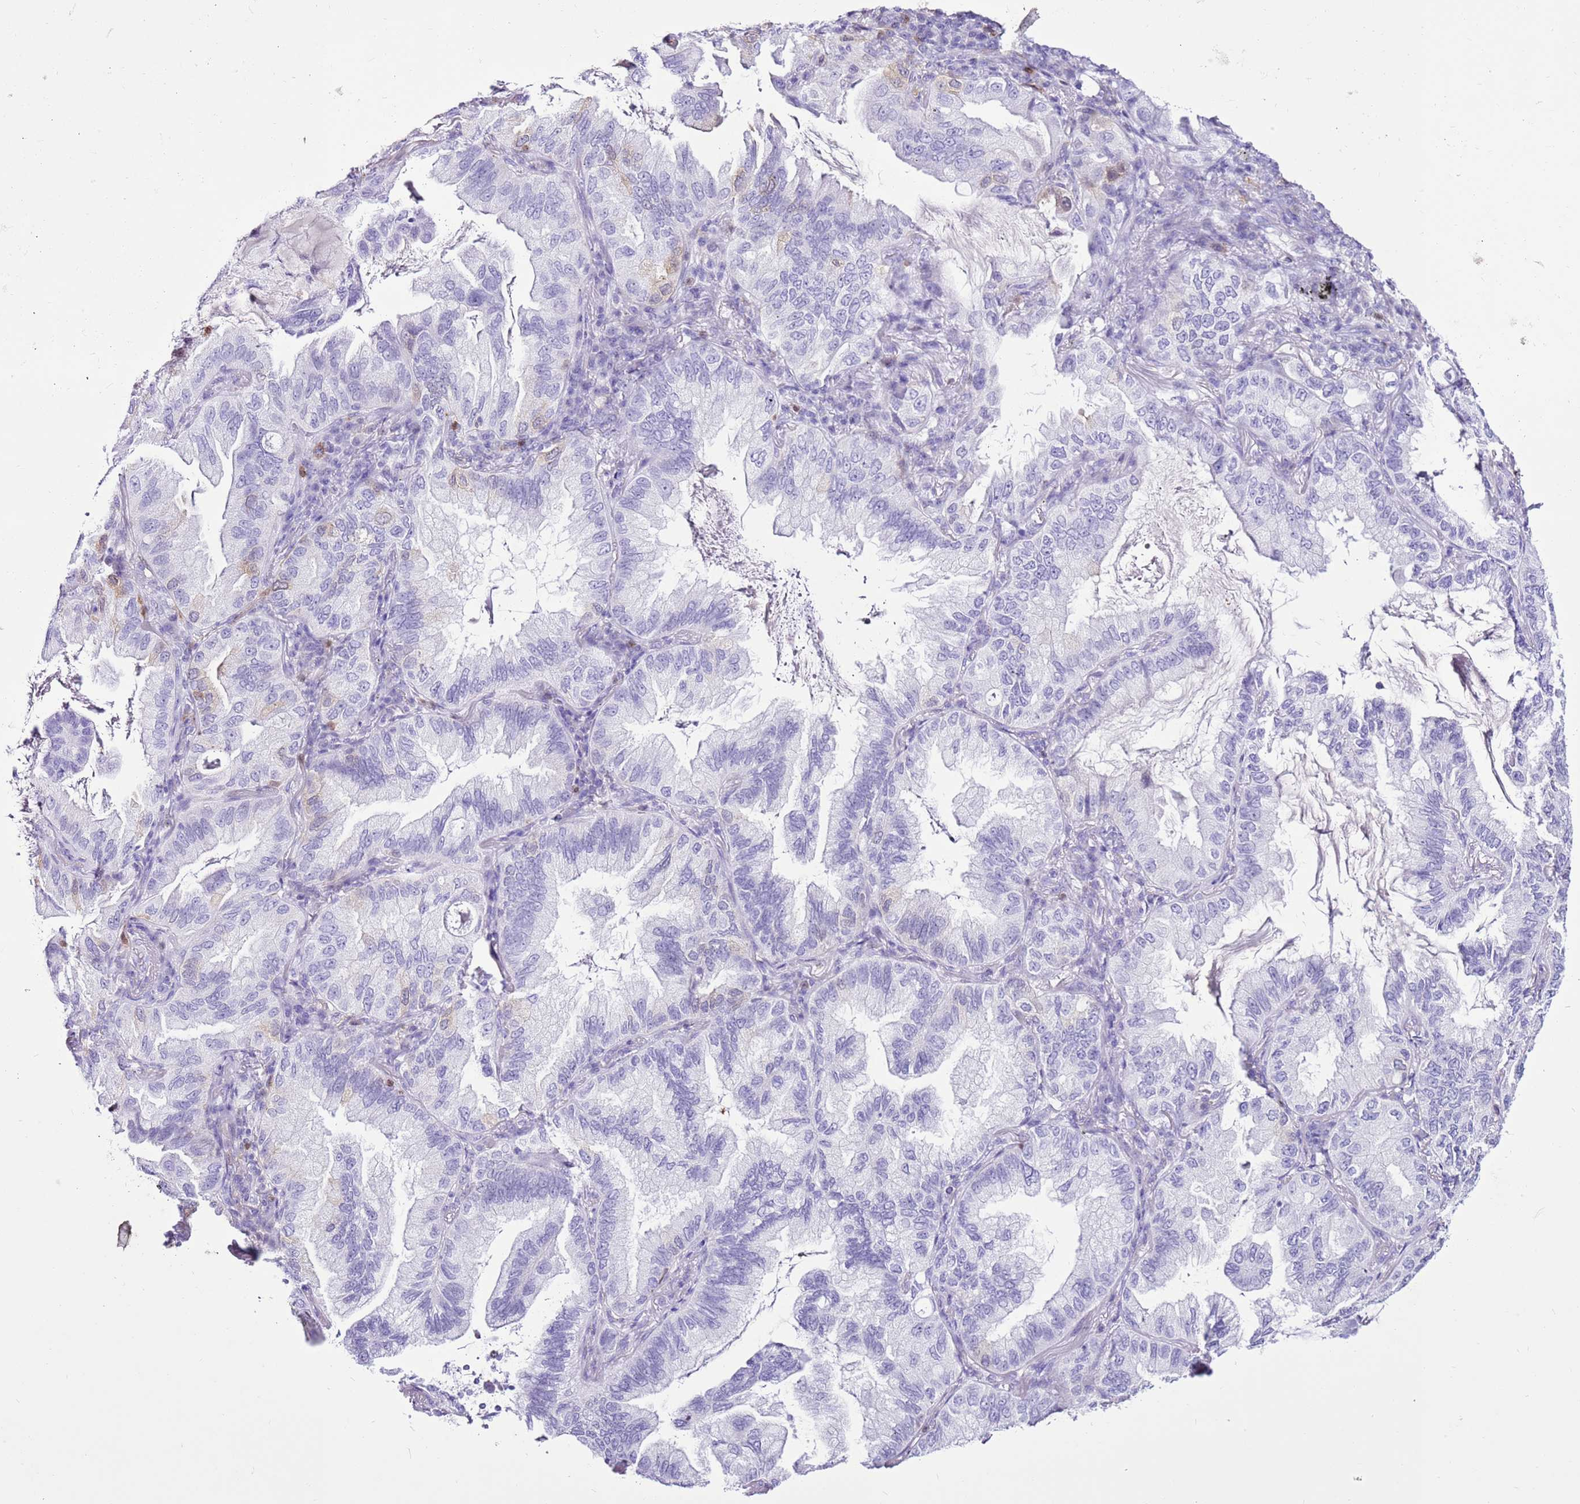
{"staining": {"intensity": "negative", "quantity": "none", "location": "none"}, "tissue": "lung cancer", "cell_type": "Tumor cells", "image_type": "cancer", "snomed": [{"axis": "morphology", "description": "Adenocarcinoma, NOS"}, {"axis": "topography", "description": "Lung"}], "caption": "Lung cancer was stained to show a protein in brown. There is no significant expression in tumor cells.", "gene": "SPC25", "patient": {"sex": "female", "age": 69}}